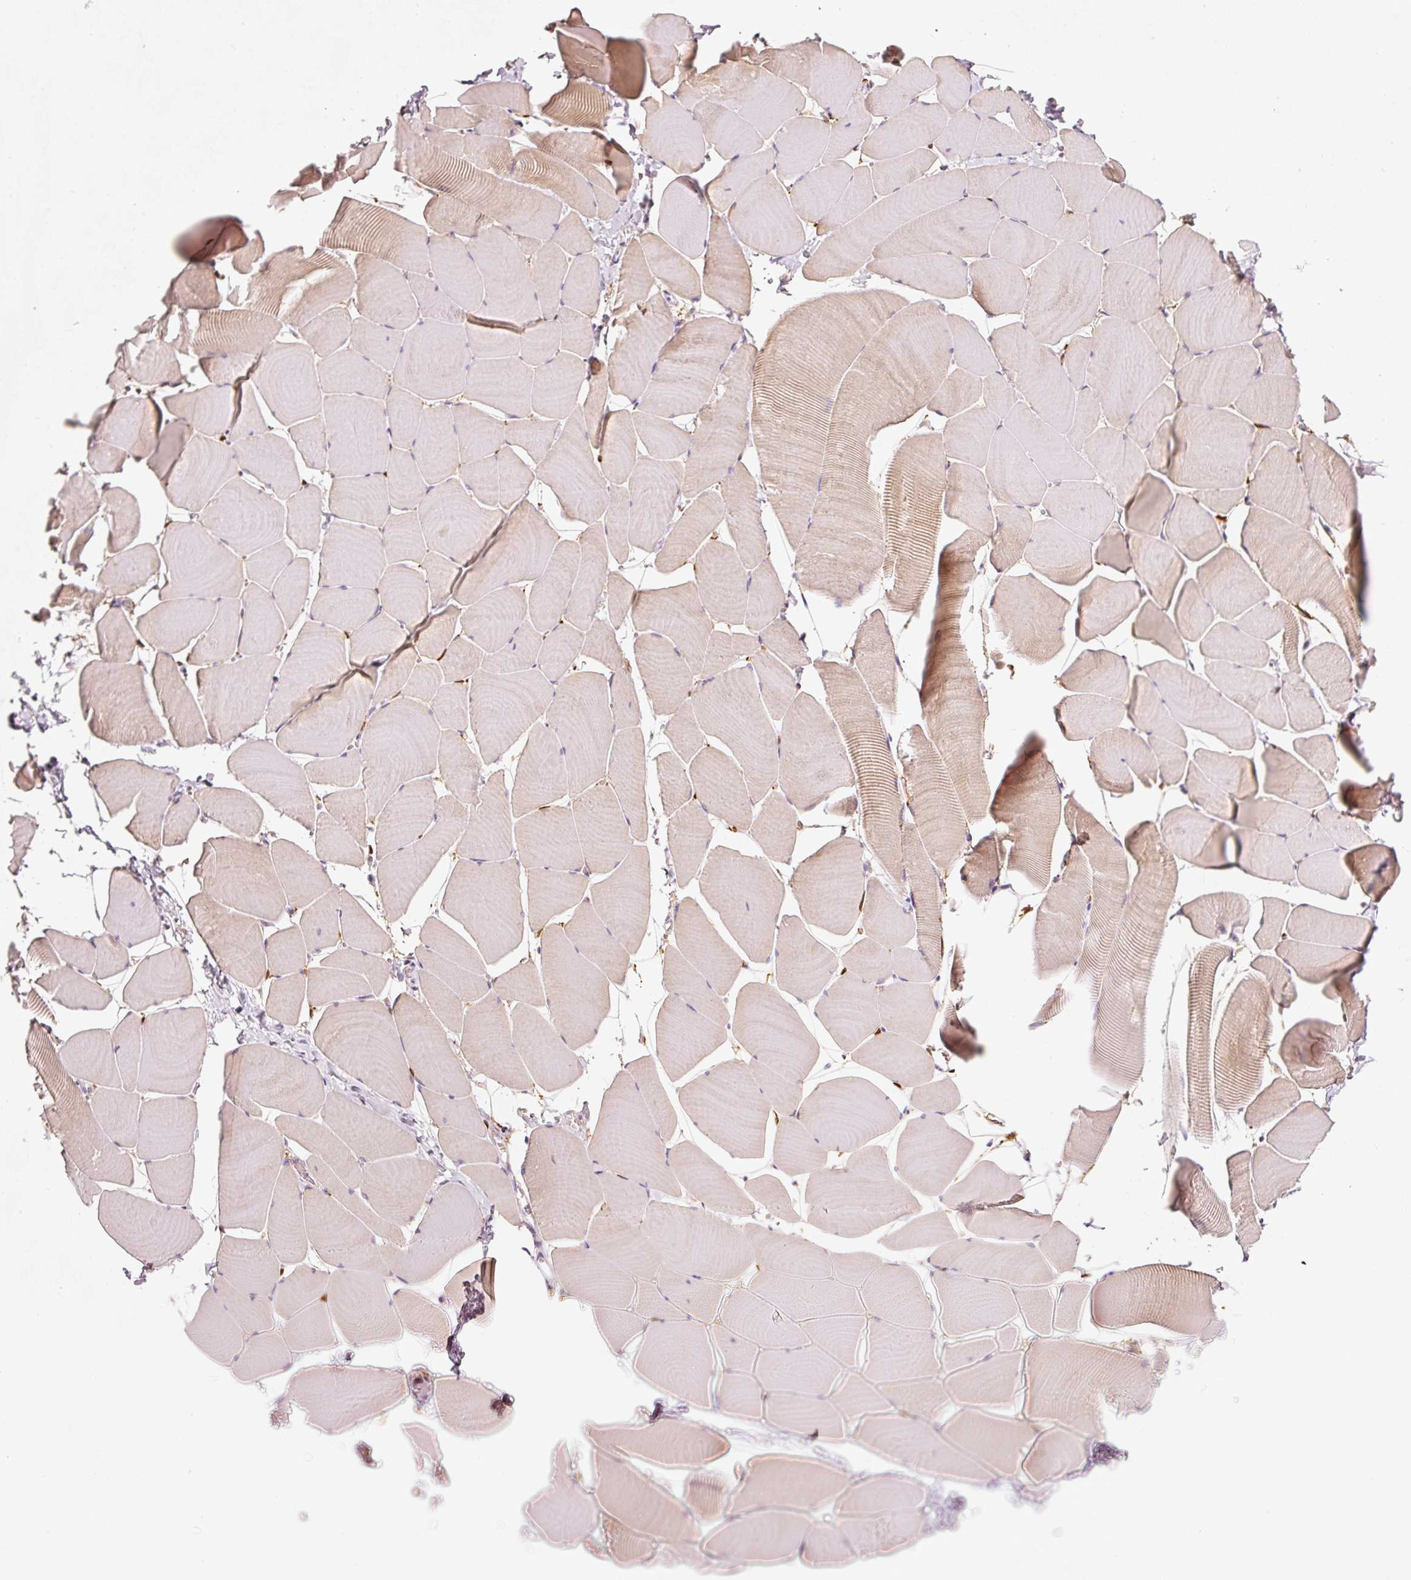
{"staining": {"intensity": "weak", "quantity": "25%-75%", "location": "cytoplasmic/membranous"}, "tissue": "skeletal muscle", "cell_type": "Myocytes", "image_type": "normal", "snomed": [{"axis": "morphology", "description": "Normal tissue, NOS"}, {"axis": "topography", "description": "Skeletal muscle"}], "caption": "This photomicrograph displays immunohistochemistry staining of benign human skeletal muscle, with low weak cytoplasmic/membranous staining in about 25%-75% of myocytes.", "gene": "IQGAP2", "patient": {"sex": "male", "age": 25}}